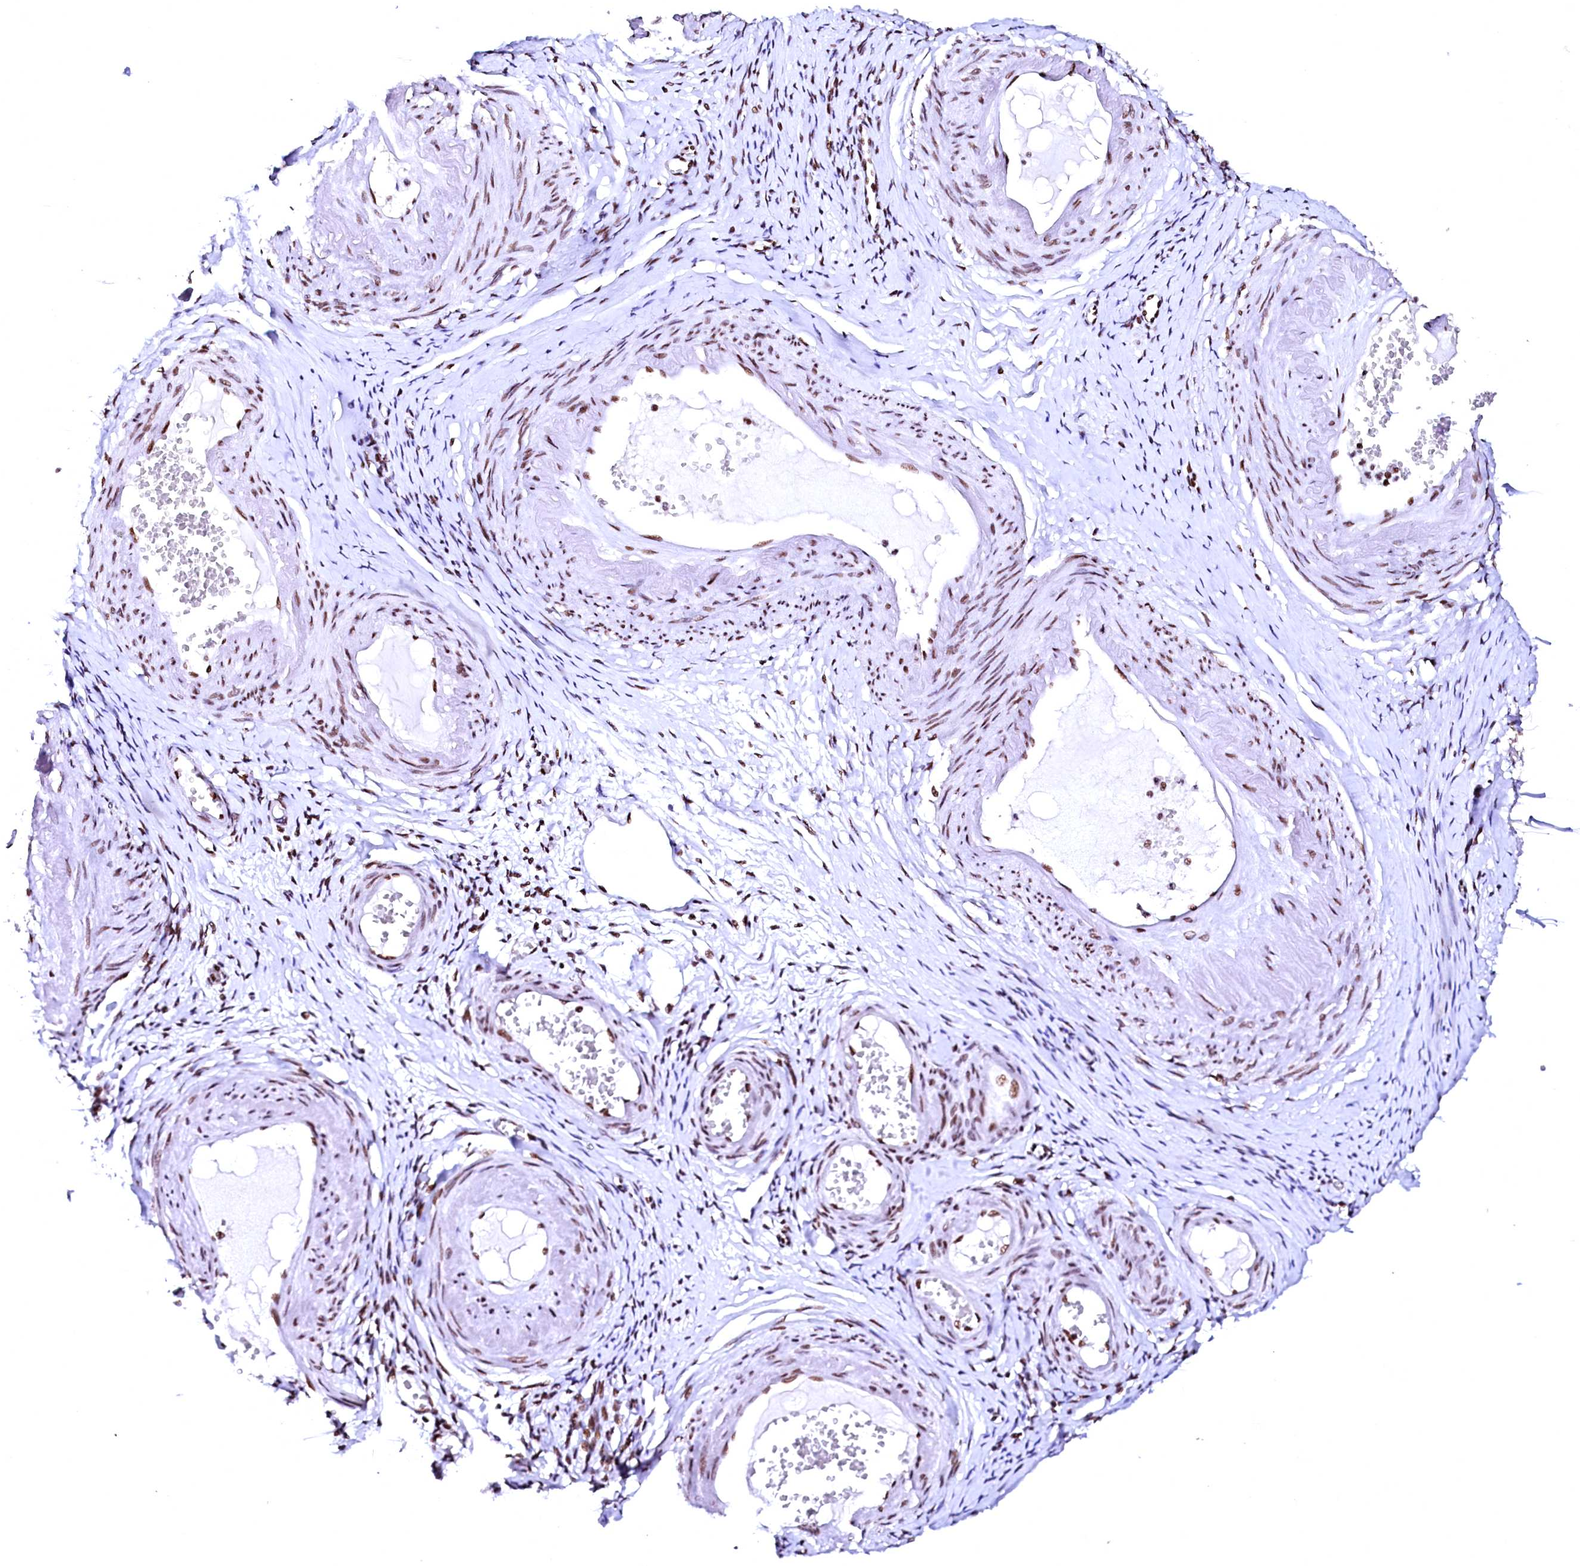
{"staining": {"intensity": "strong", "quantity": ">75%", "location": "nuclear"}, "tissue": "adipose tissue", "cell_type": "Adipocytes", "image_type": "normal", "snomed": [{"axis": "morphology", "description": "Normal tissue, NOS"}, {"axis": "topography", "description": "Vascular tissue"}, {"axis": "topography", "description": "Fallopian tube"}, {"axis": "topography", "description": "Ovary"}], "caption": "Adipose tissue stained with immunohistochemistry exhibits strong nuclear positivity in about >75% of adipocytes.", "gene": "CPSF6", "patient": {"sex": "female", "age": 67}}